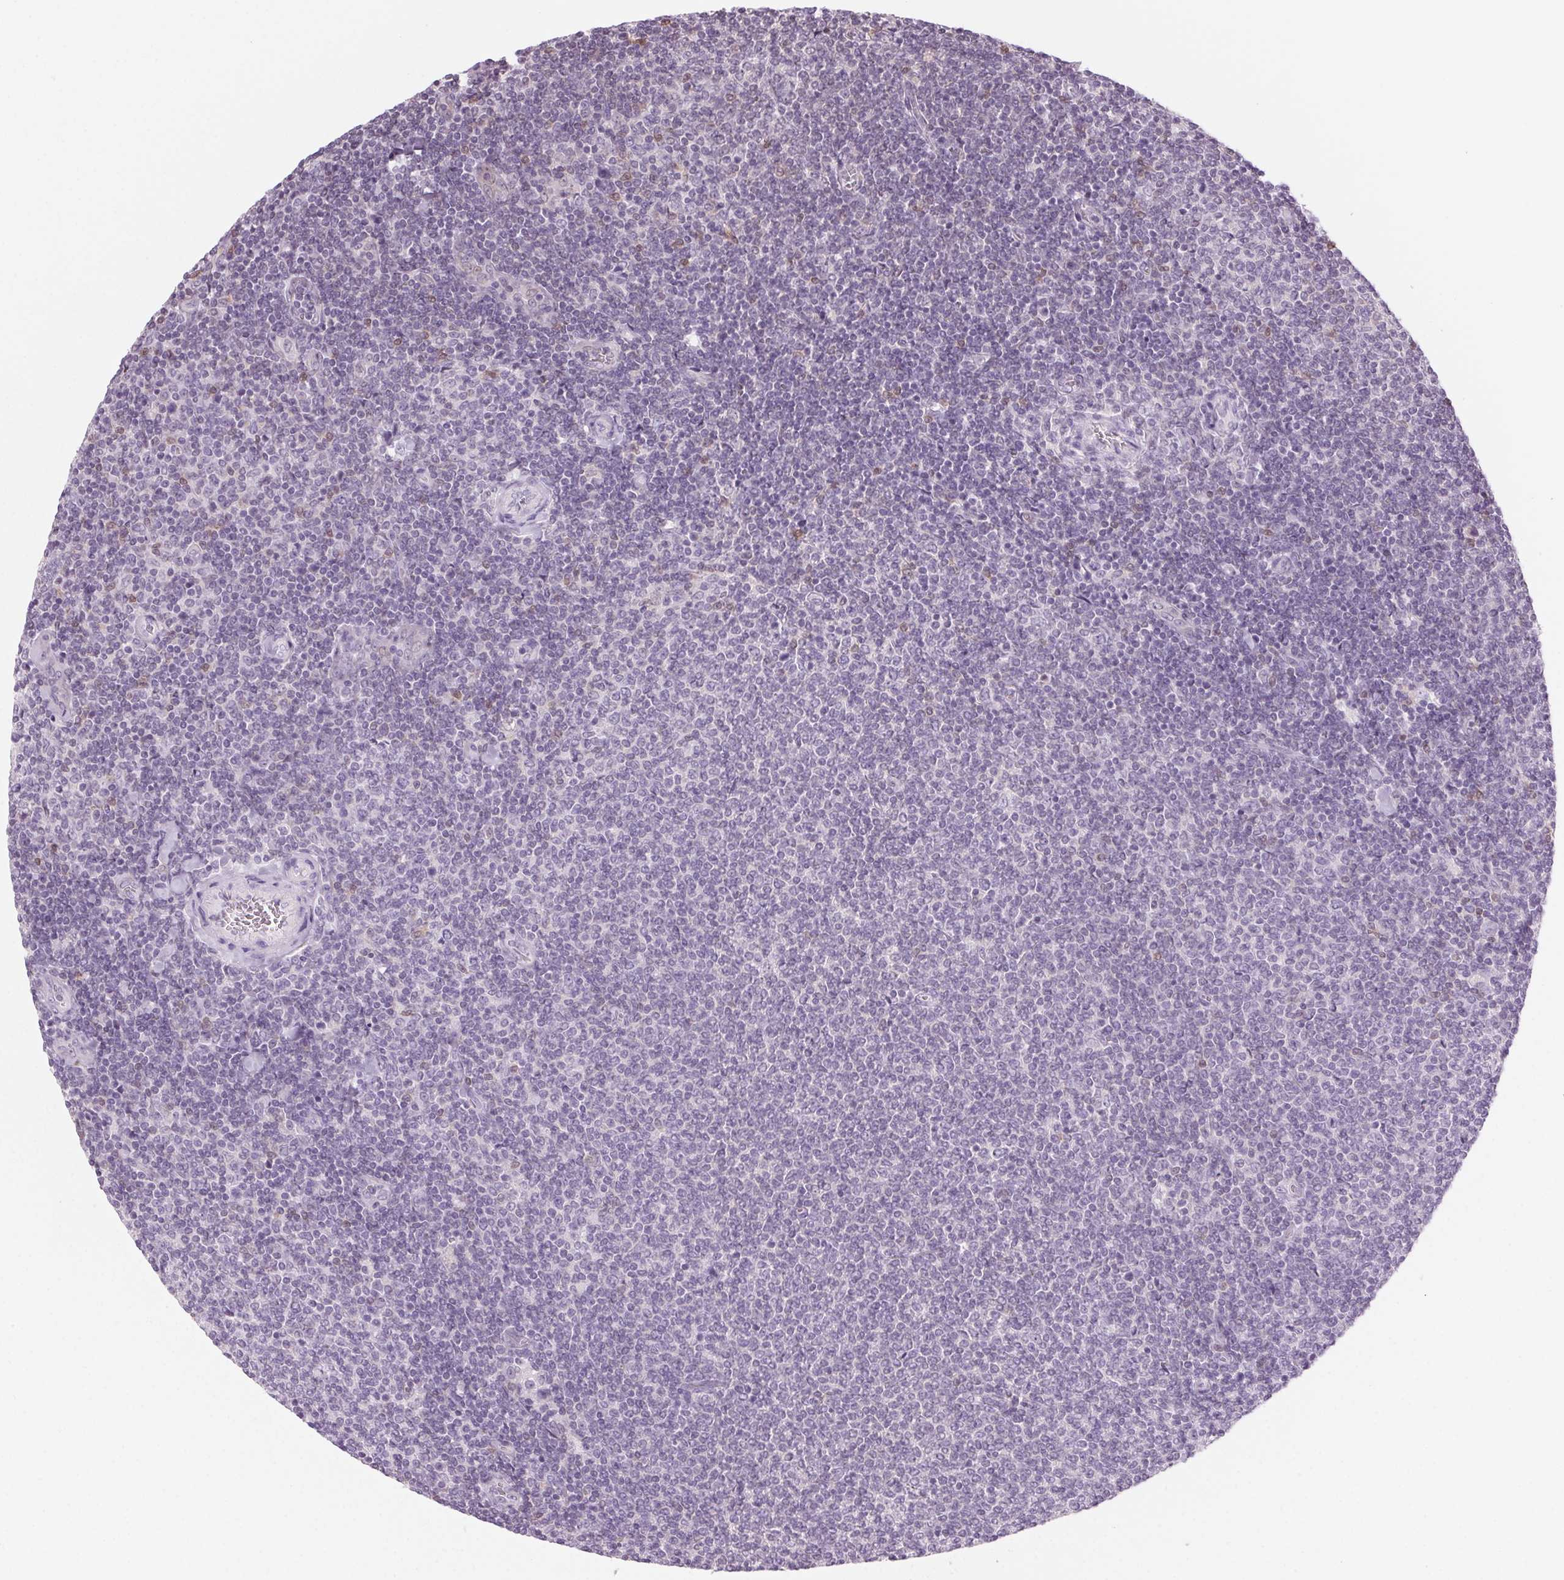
{"staining": {"intensity": "negative", "quantity": "none", "location": "none"}, "tissue": "lymphoma", "cell_type": "Tumor cells", "image_type": "cancer", "snomed": [{"axis": "morphology", "description": "Malignant lymphoma, non-Hodgkin's type, Low grade"}, {"axis": "topography", "description": "Lymph node"}], "caption": "Protein analysis of low-grade malignant lymphoma, non-Hodgkin's type displays no significant expression in tumor cells.", "gene": "SLC6A19", "patient": {"sex": "male", "age": 52}}